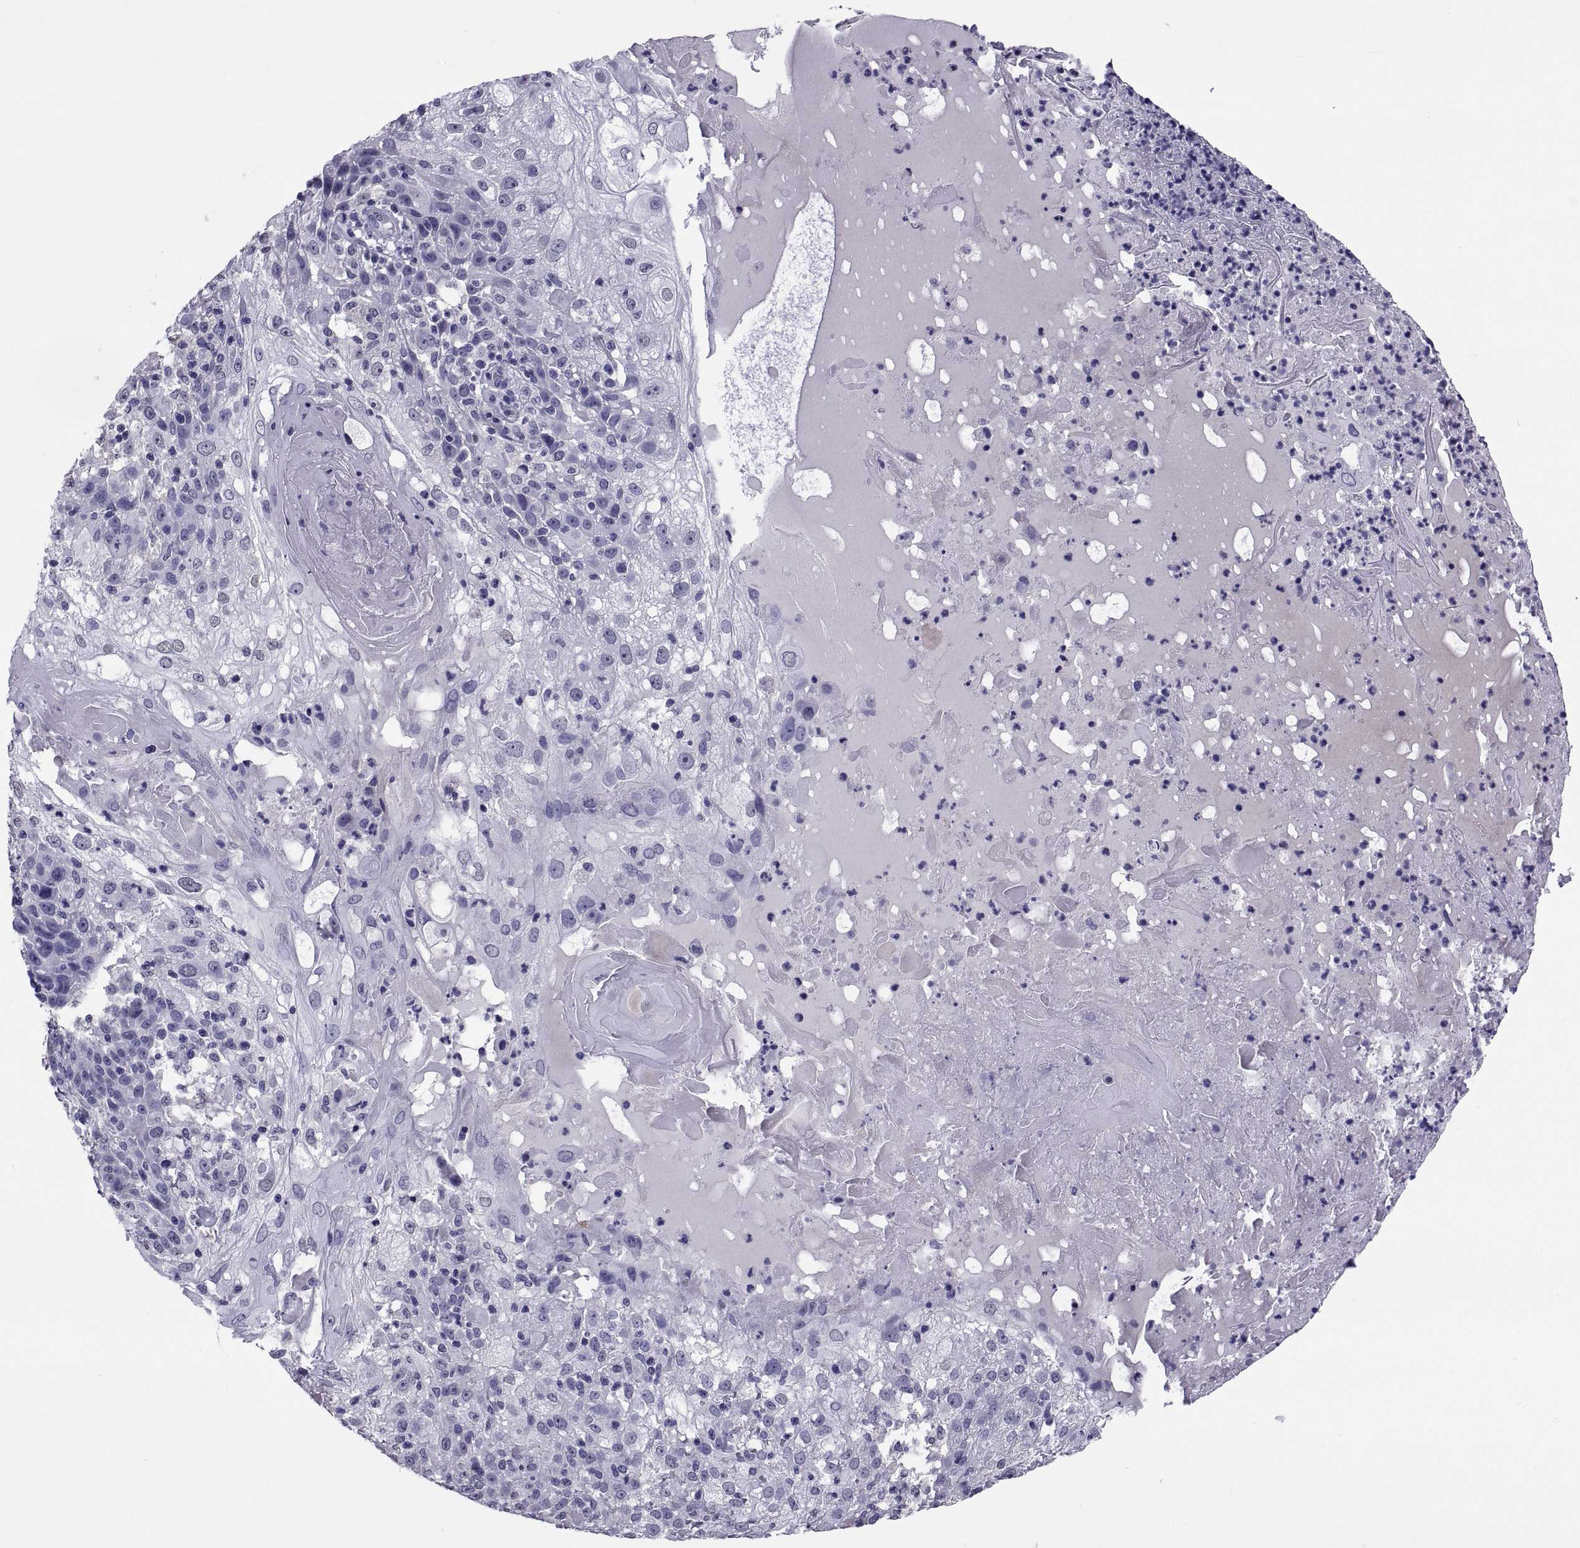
{"staining": {"intensity": "negative", "quantity": "none", "location": "none"}, "tissue": "skin cancer", "cell_type": "Tumor cells", "image_type": "cancer", "snomed": [{"axis": "morphology", "description": "Normal tissue, NOS"}, {"axis": "morphology", "description": "Squamous cell carcinoma, NOS"}, {"axis": "topography", "description": "Skin"}], "caption": "Protein analysis of skin squamous cell carcinoma demonstrates no significant expression in tumor cells. (DAB IHC, high magnification).", "gene": "TGFBR3L", "patient": {"sex": "female", "age": 83}}